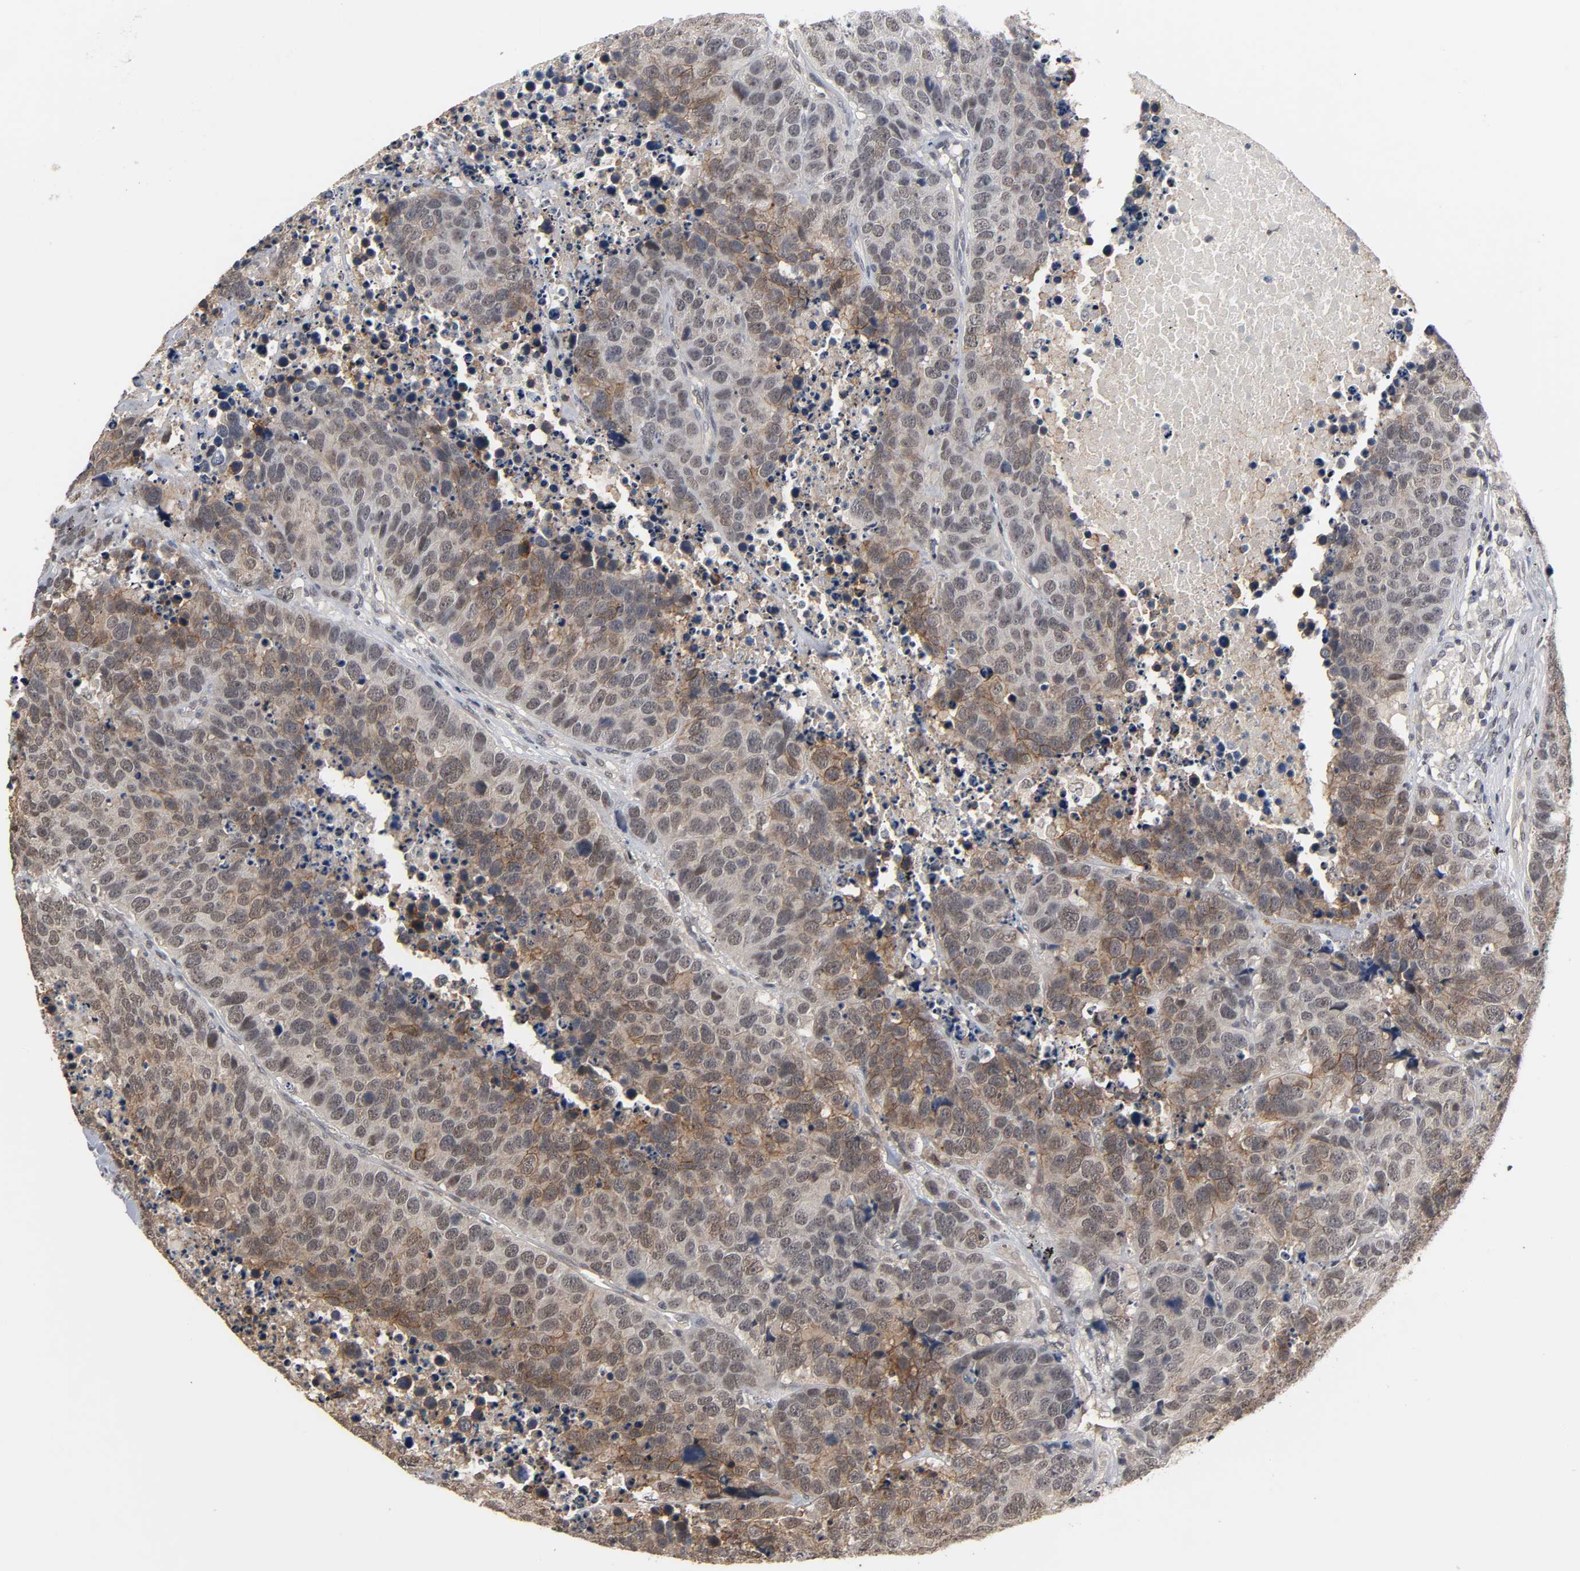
{"staining": {"intensity": "moderate", "quantity": "25%-75%", "location": "cytoplasmic/membranous"}, "tissue": "carcinoid", "cell_type": "Tumor cells", "image_type": "cancer", "snomed": [{"axis": "morphology", "description": "Carcinoid, malignant, NOS"}, {"axis": "topography", "description": "Lung"}], "caption": "Carcinoid stained with DAB (3,3'-diaminobenzidine) IHC reveals medium levels of moderate cytoplasmic/membranous expression in approximately 25%-75% of tumor cells.", "gene": "HTR1E", "patient": {"sex": "male", "age": 60}}